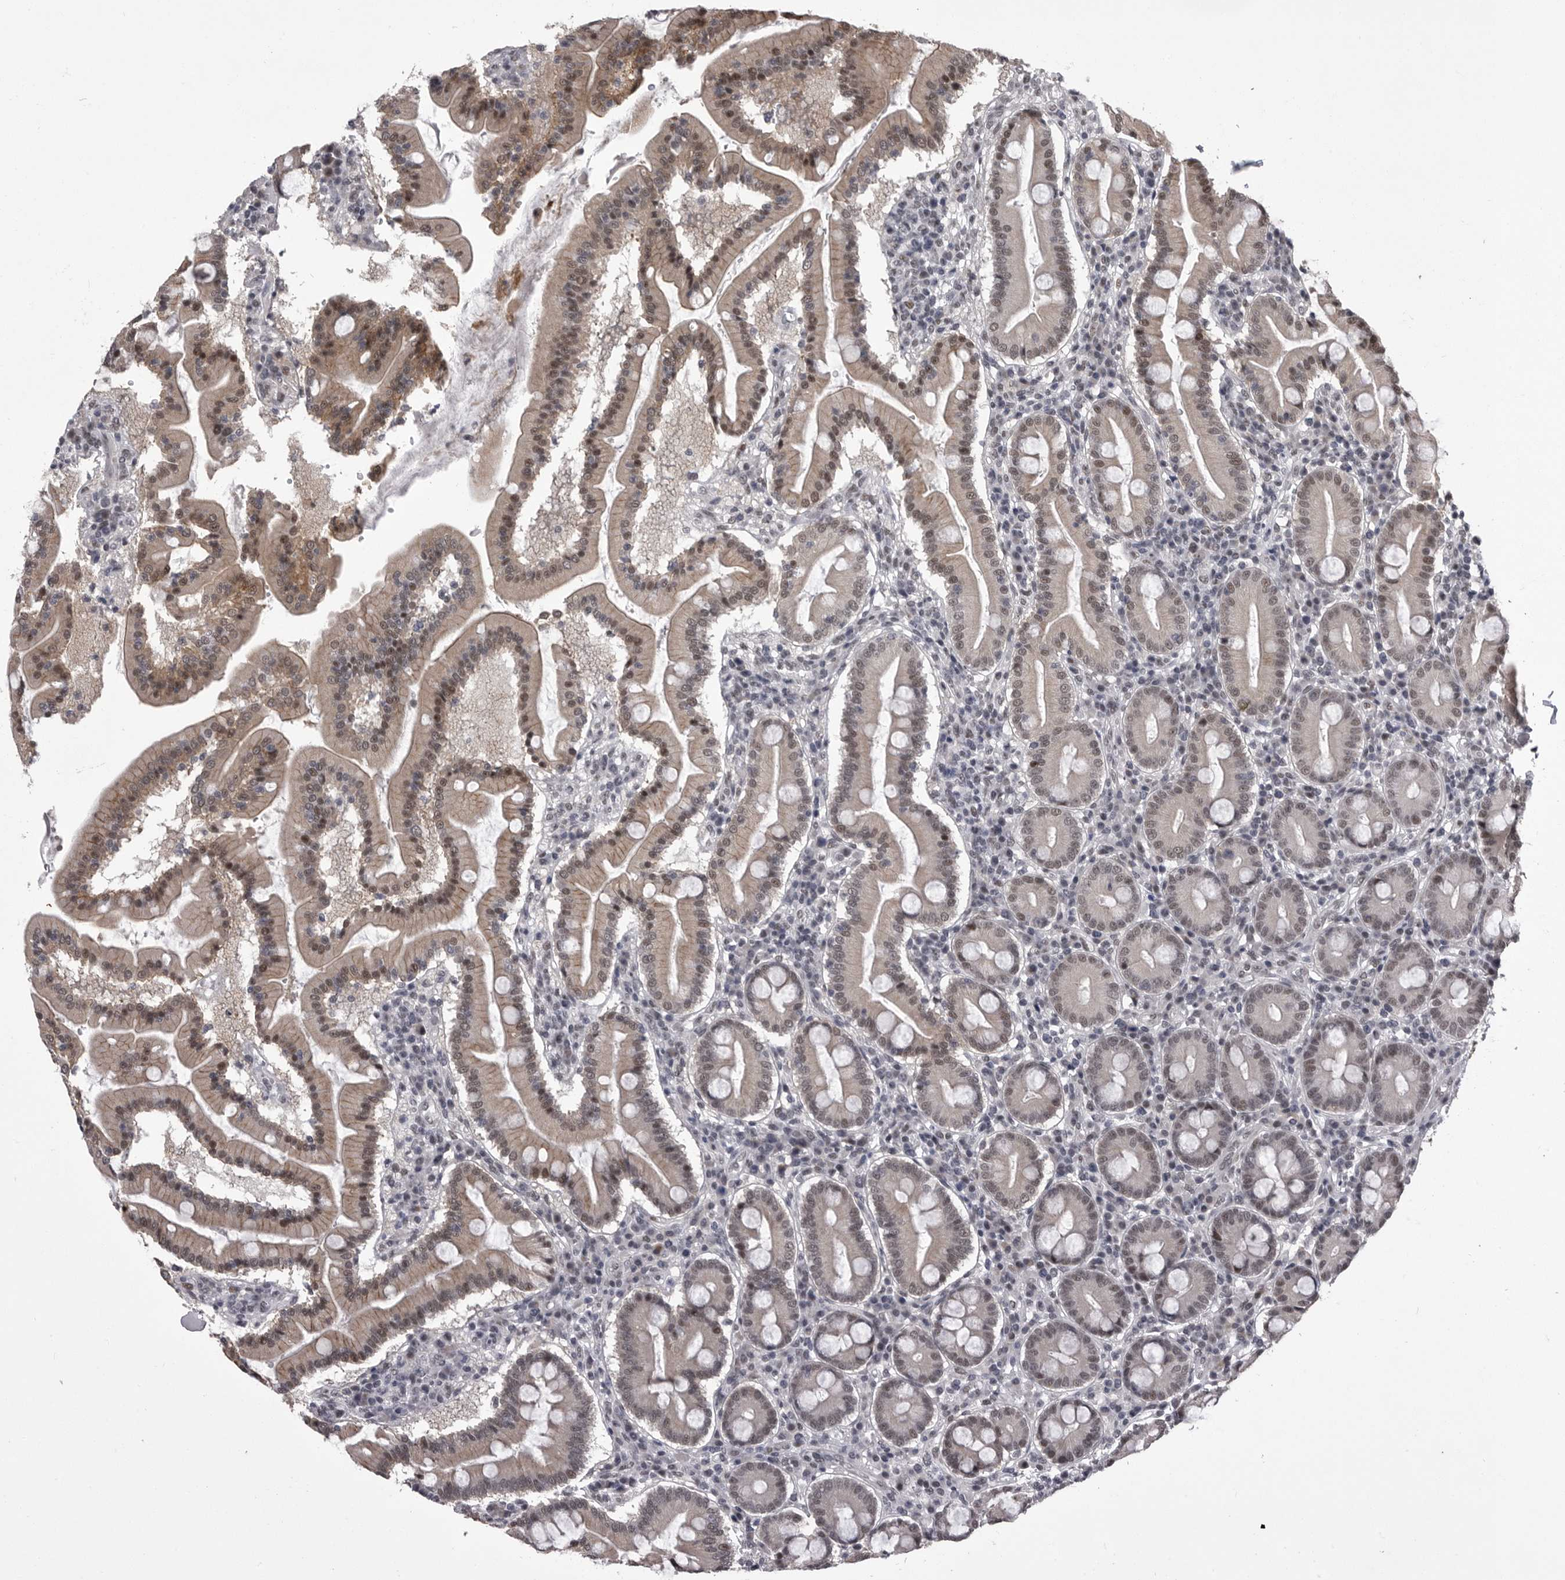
{"staining": {"intensity": "moderate", "quantity": "25%-75%", "location": "cytoplasmic/membranous,nuclear"}, "tissue": "duodenum", "cell_type": "Glandular cells", "image_type": "normal", "snomed": [{"axis": "morphology", "description": "Normal tissue, NOS"}, {"axis": "topography", "description": "Duodenum"}], "caption": "An immunohistochemistry histopathology image of benign tissue is shown. Protein staining in brown labels moderate cytoplasmic/membranous,nuclear positivity in duodenum within glandular cells. (DAB (3,3'-diaminobenzidine) IHC, brown staining for protein, blue staining for nuclei).", "gene": "PRPF3", "patient": {"sex": "male", "age": 50}}